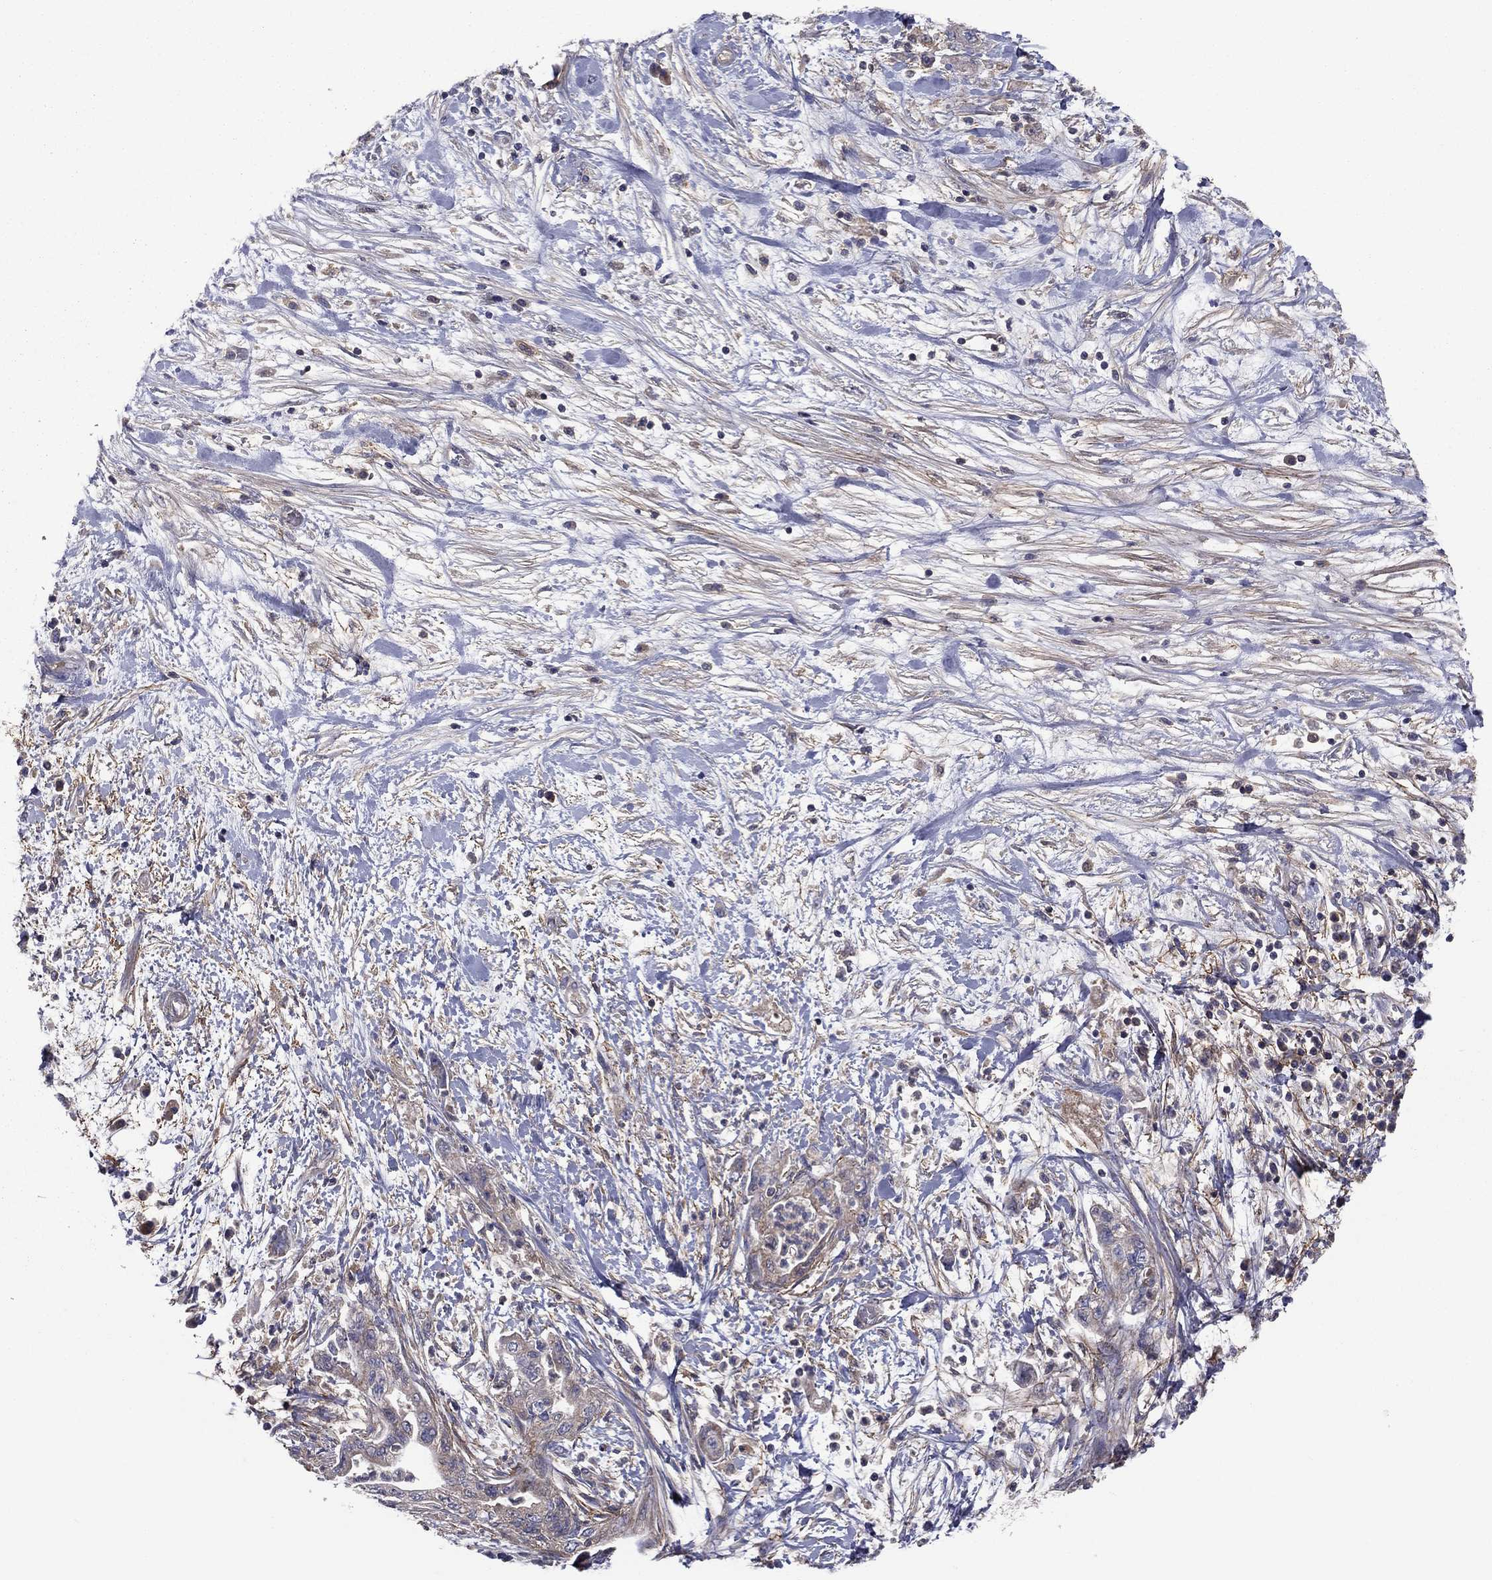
{"staining": {"intensity": "negative", "quantity": "none", "location": "none"}, "tissue": "pancreatic cancer", "cell_type": "Tumor cells", "image_type": "cancer", "snomed": [{"axis": "morphology", "description": "Adenocarcinoma, NOS"}, {"axis": "topography", "description": "Pancreas"}], "caption": "Tumor cells show no significant expression in pancreatic cancer (adenocarcinoma). (DAB (3,3'-diaminobenzidine) IHC with hematoxylin counter stain).", "gene": "RNF123", "patient": {"sex": "female", "age": 73}}